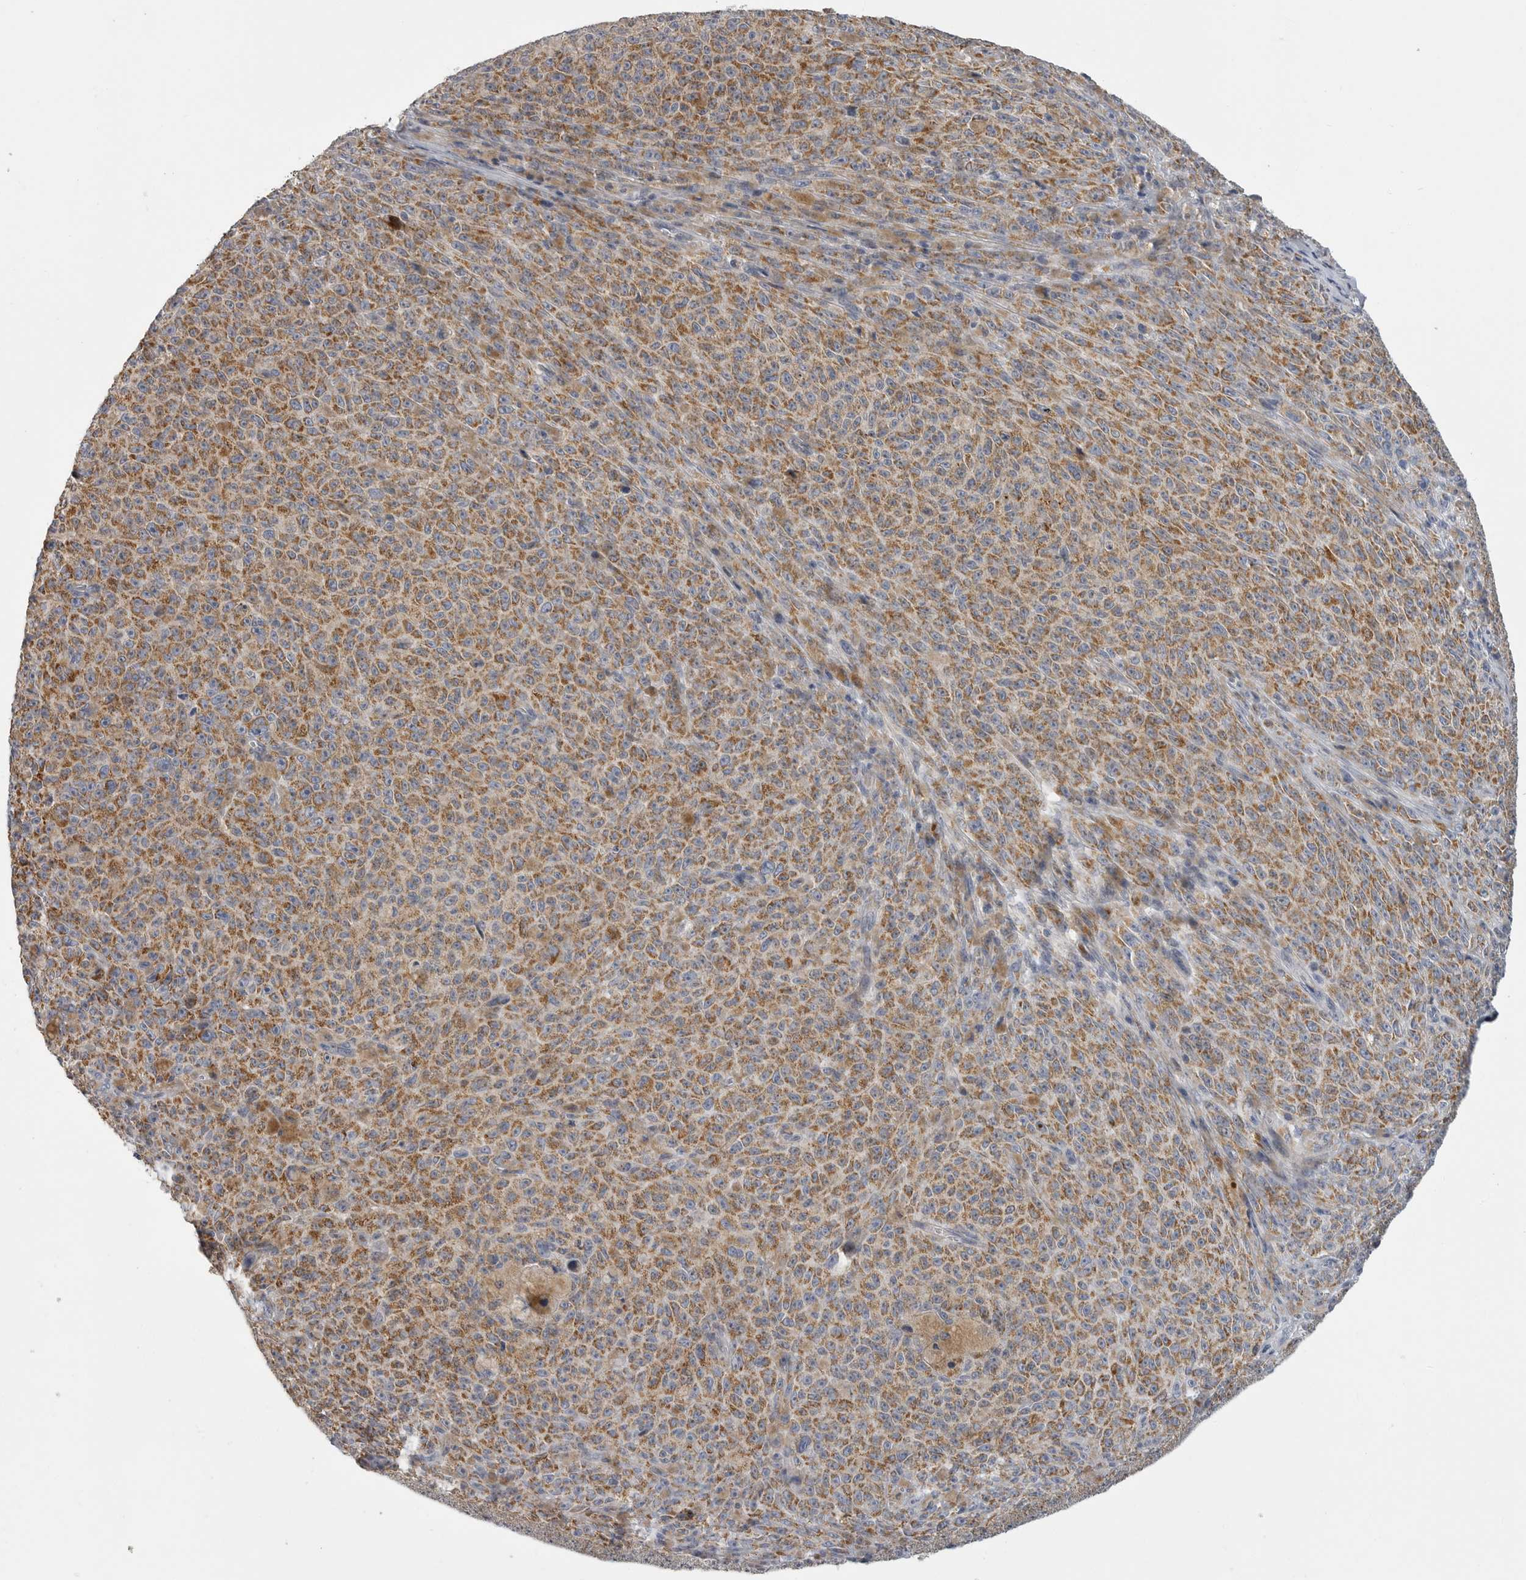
{"staining": {"intensity": "moderate", "quantity": ">75%", "location": "cytoplasmic/membranous"}, "tissue": "melanoma", "cell_type": "Tumor cells", "image_type": "cancer", "snomed": [{"axis": "morphology", "description": "Malignant melanoma, NOS"}, {"axis": "topography", "description": "Skin"}], "caption": "Brown immunohistochemical staining in human malignant melanoma reveals moderate cytoplasmic/membranous positivity in about >75% of tumor cells. (DAB IHC with brightfield microscopy, high magnification).", "gene": "SDC3", "patient": {"sex": "female", "age": 82}}